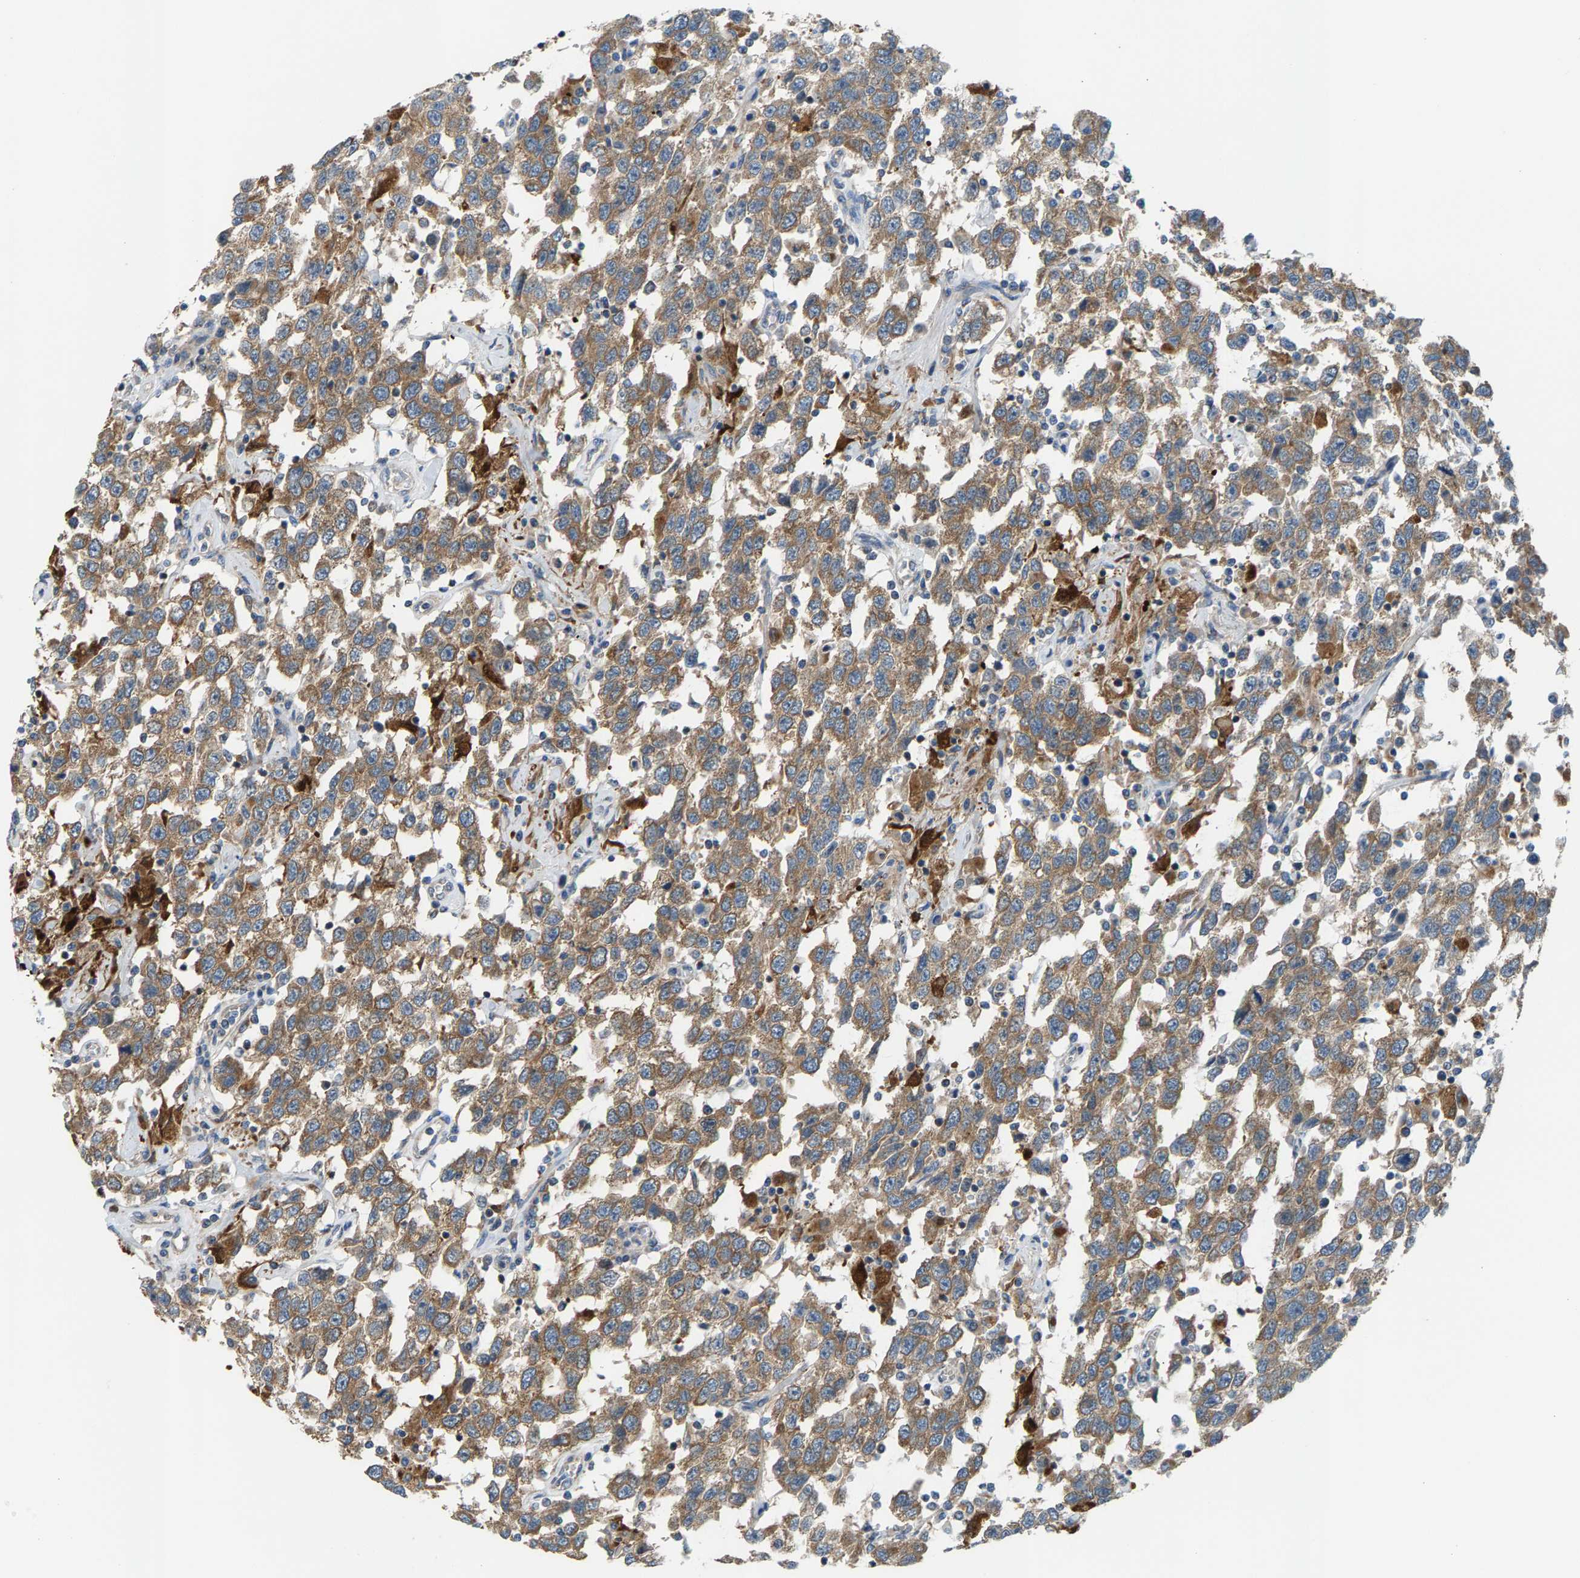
{"staining": {"intensity": "moderate", "quantity": ">75%", "location": "cytoplasmic/membranous"}, "tissue": "testis cancer", "cell_type": "Tumor cells", "image_type": "cancer", "snomed": [{"axis": "morphology", "description": "Seminoma, NOS"}, {"axis": "topography", "description": "Testis"}], "caption": "The immunohistochemical stain shows moderate cytoplasmic/membranous staining in tumor cells of testis cancer tissue.", "gene": "PDCL", "patient": {"sex": "male", "age": 41}}